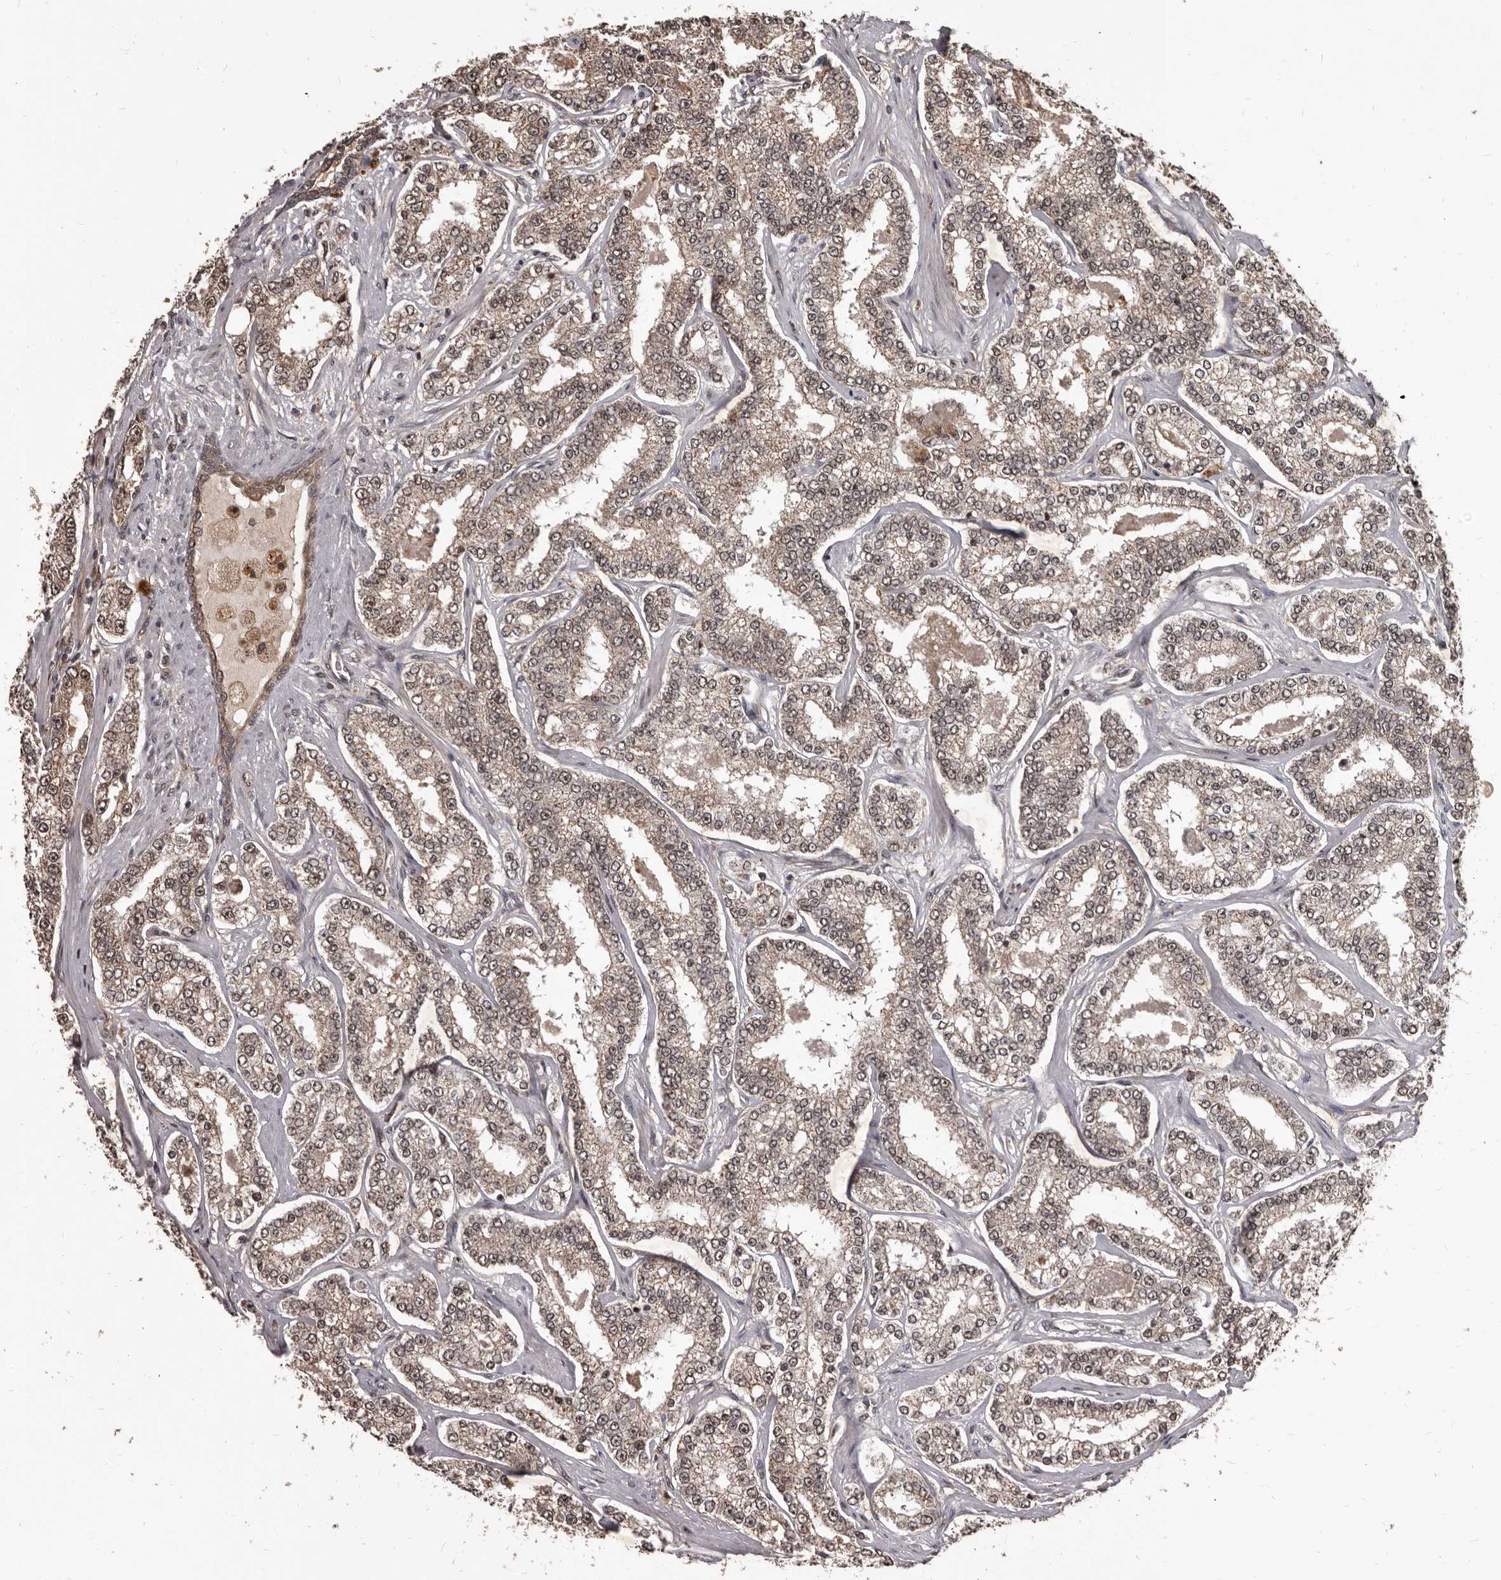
{"staining": {"intensity": "weak", "quantity": ">75%", "location": "cytoplasmic/membranous,nuclear"}, "tissue": "prostate cancer", "cell_type": "Tumor cells", "image_type": "cancer", "snomed": [{"axis": "morphology", "description": "Normal tissue, NOS"}, {"axis": "morphology", "description": "Adenocarcinoma, High grade"}, {"axis": "topography", "description": "Prostate"}], "caption": "Immunohistochemistry image of prostate cancer stained for a protein (brown), which displays low levels of weak cytoplasmic/membranous and nuclear expression in about >75% of tumor cells.", "gene": "AHR", "patient": {"sex": "male", "age": 83}}